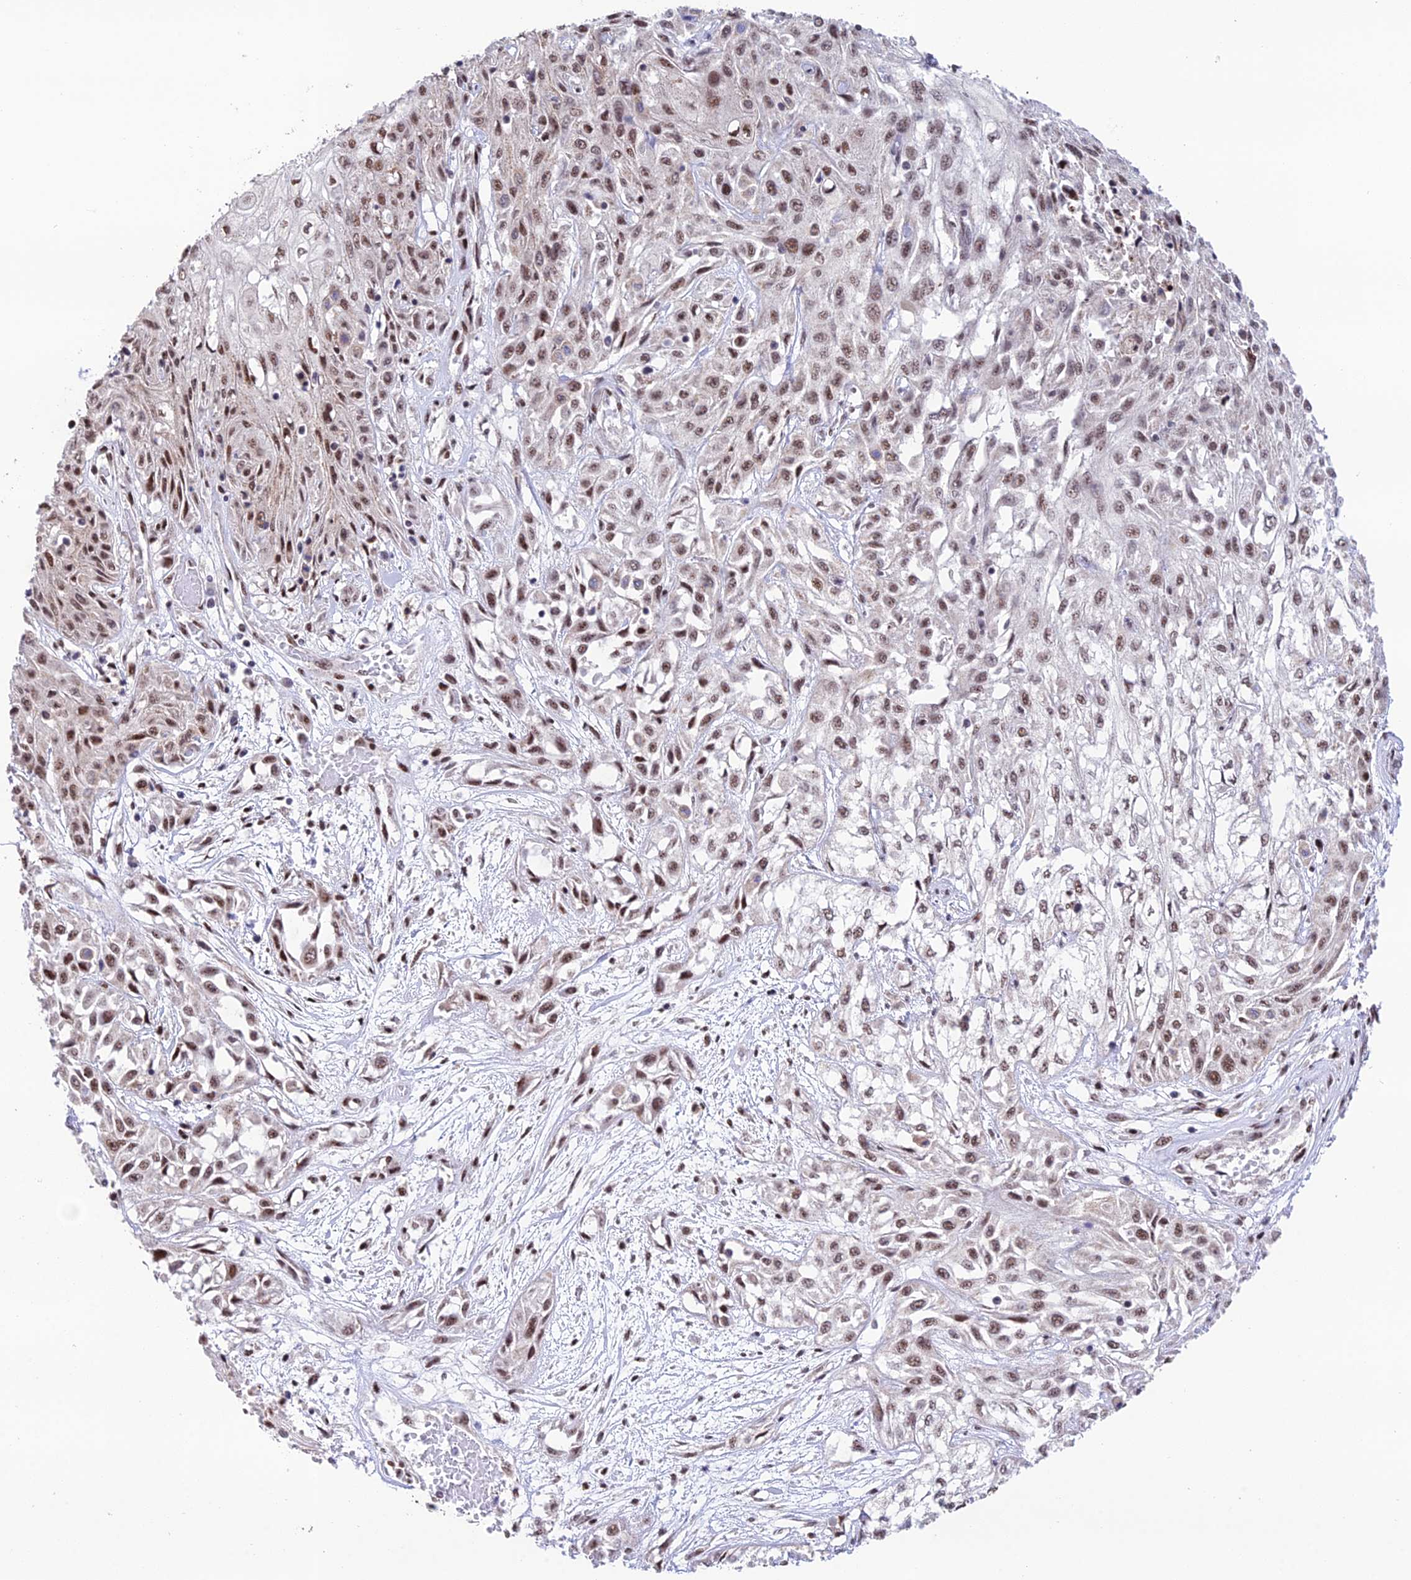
{"staining": {"intensity": "weak", "quantity": ">75%", "location": "nuclear"}, "tissue": "skin cancer", "cell_type": "Tumor cells", "image_type": "cancer", "snomed": [{"axis": "morphology", "description": "Squamous cell carcinoma, NOS"}, {"axis": "morphology", "description": "Squamous cell carcinoma, metastatic, NOS"}, {"axis": "topography", "description": "Skin"}, {"axis": "topography", "description": "Lymph node"}], "caption": "The micrograph shows a brown stain indicating the presence of a protein in the nuclear of tumor cells in skin metastatic squamous cell carcinoma.", "gene": "THOC7", "patient": {"sex": "male", "age": 75}}